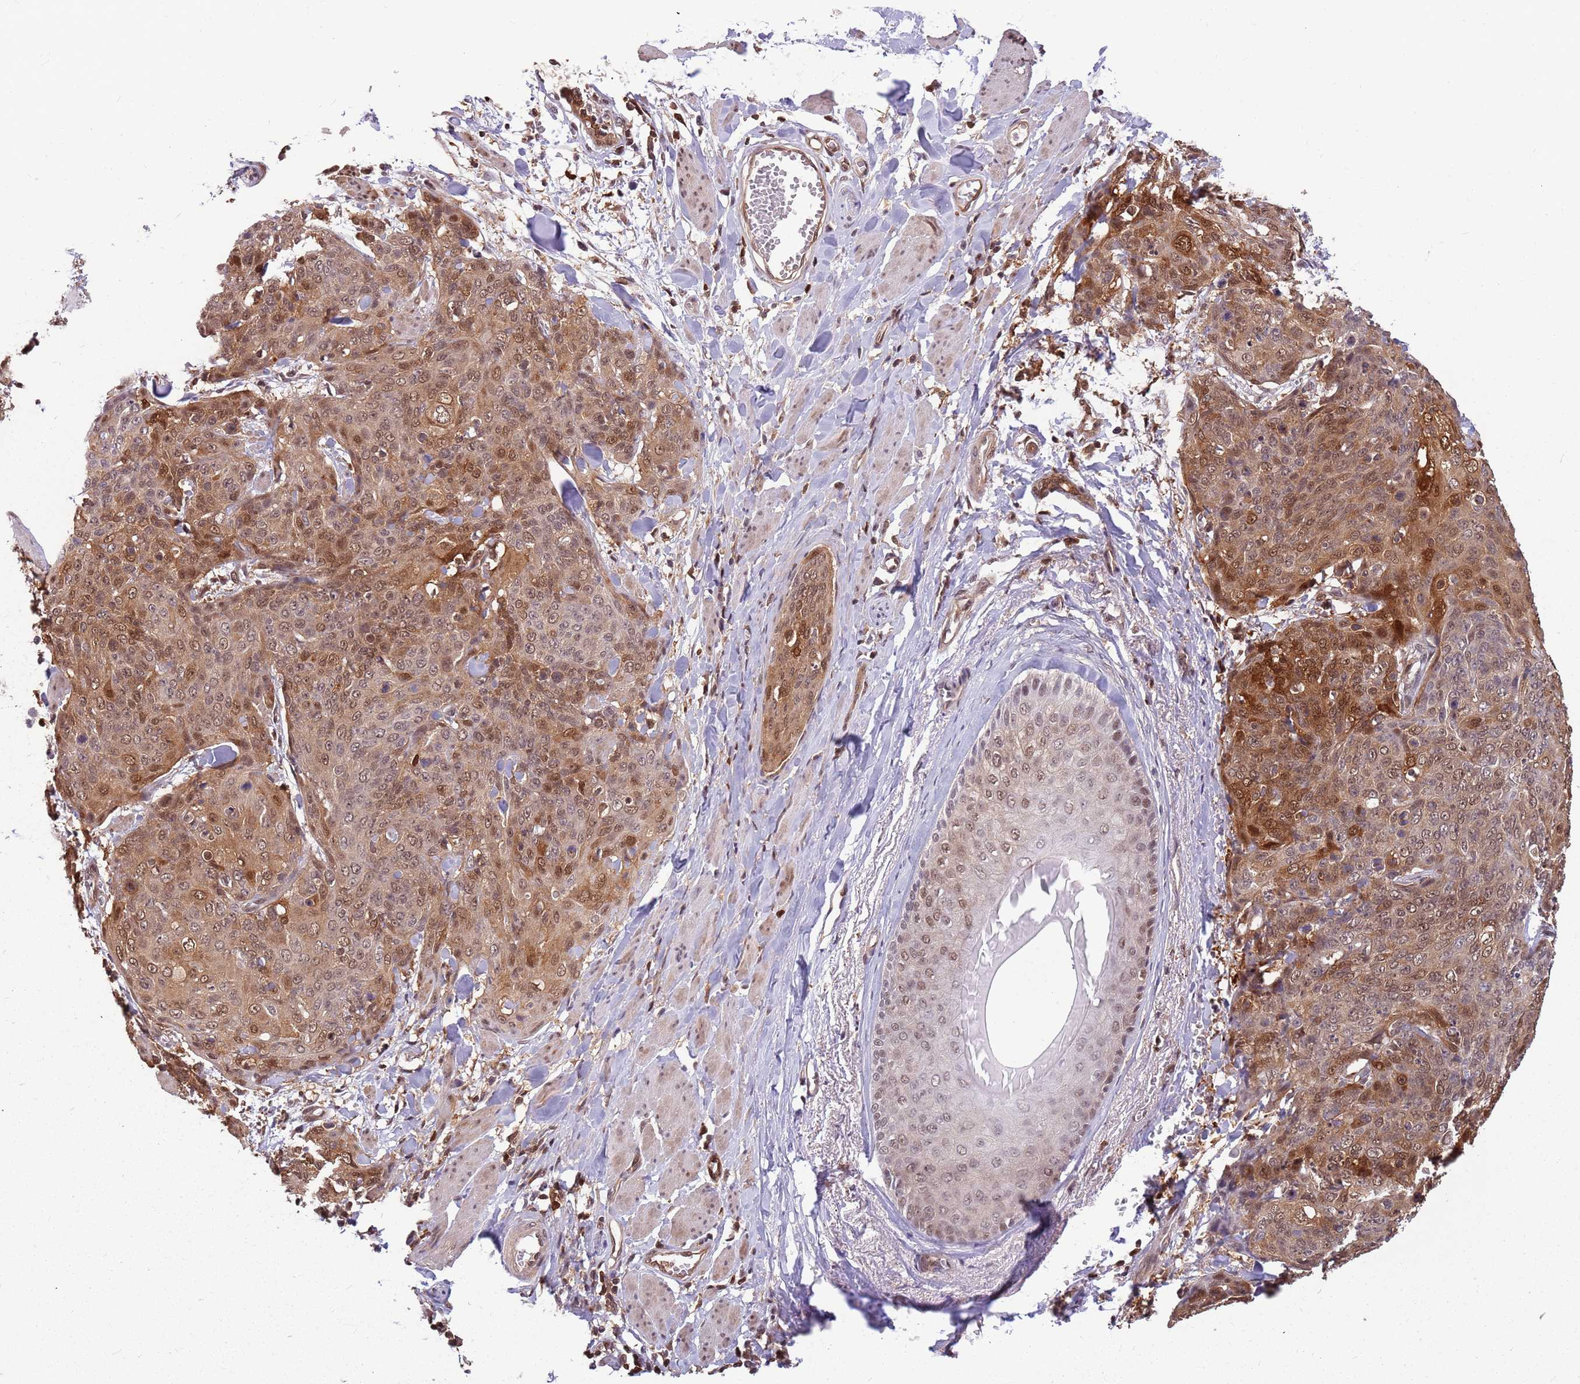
{"staining": {"intensity": "moderate", "quantity": ">75%", "location": "cytoplasmic/membranous,nuclear"}, "tissue": "skin cancer", "cell_type": "Tumor cells", "image_type": "cancer", "snomed": [{"axis": "morphology", "description": "Squamous cell carcinoma, NOS"}, {"axis": "topography", "description": "Skin"}, {"axis": "topography", "description": "Vulva"}], "caption": "DAB (3,3'-diaminobenzidine) immunohistochemical staining of skin cancer (squamous cell carcinoma) displays moderate cytoplasmic/membranous and nuclear protein expression in approximately >75% of tumor cells.", "gene": "GBP2", "patient": {"sex": "female", "age": 85}}